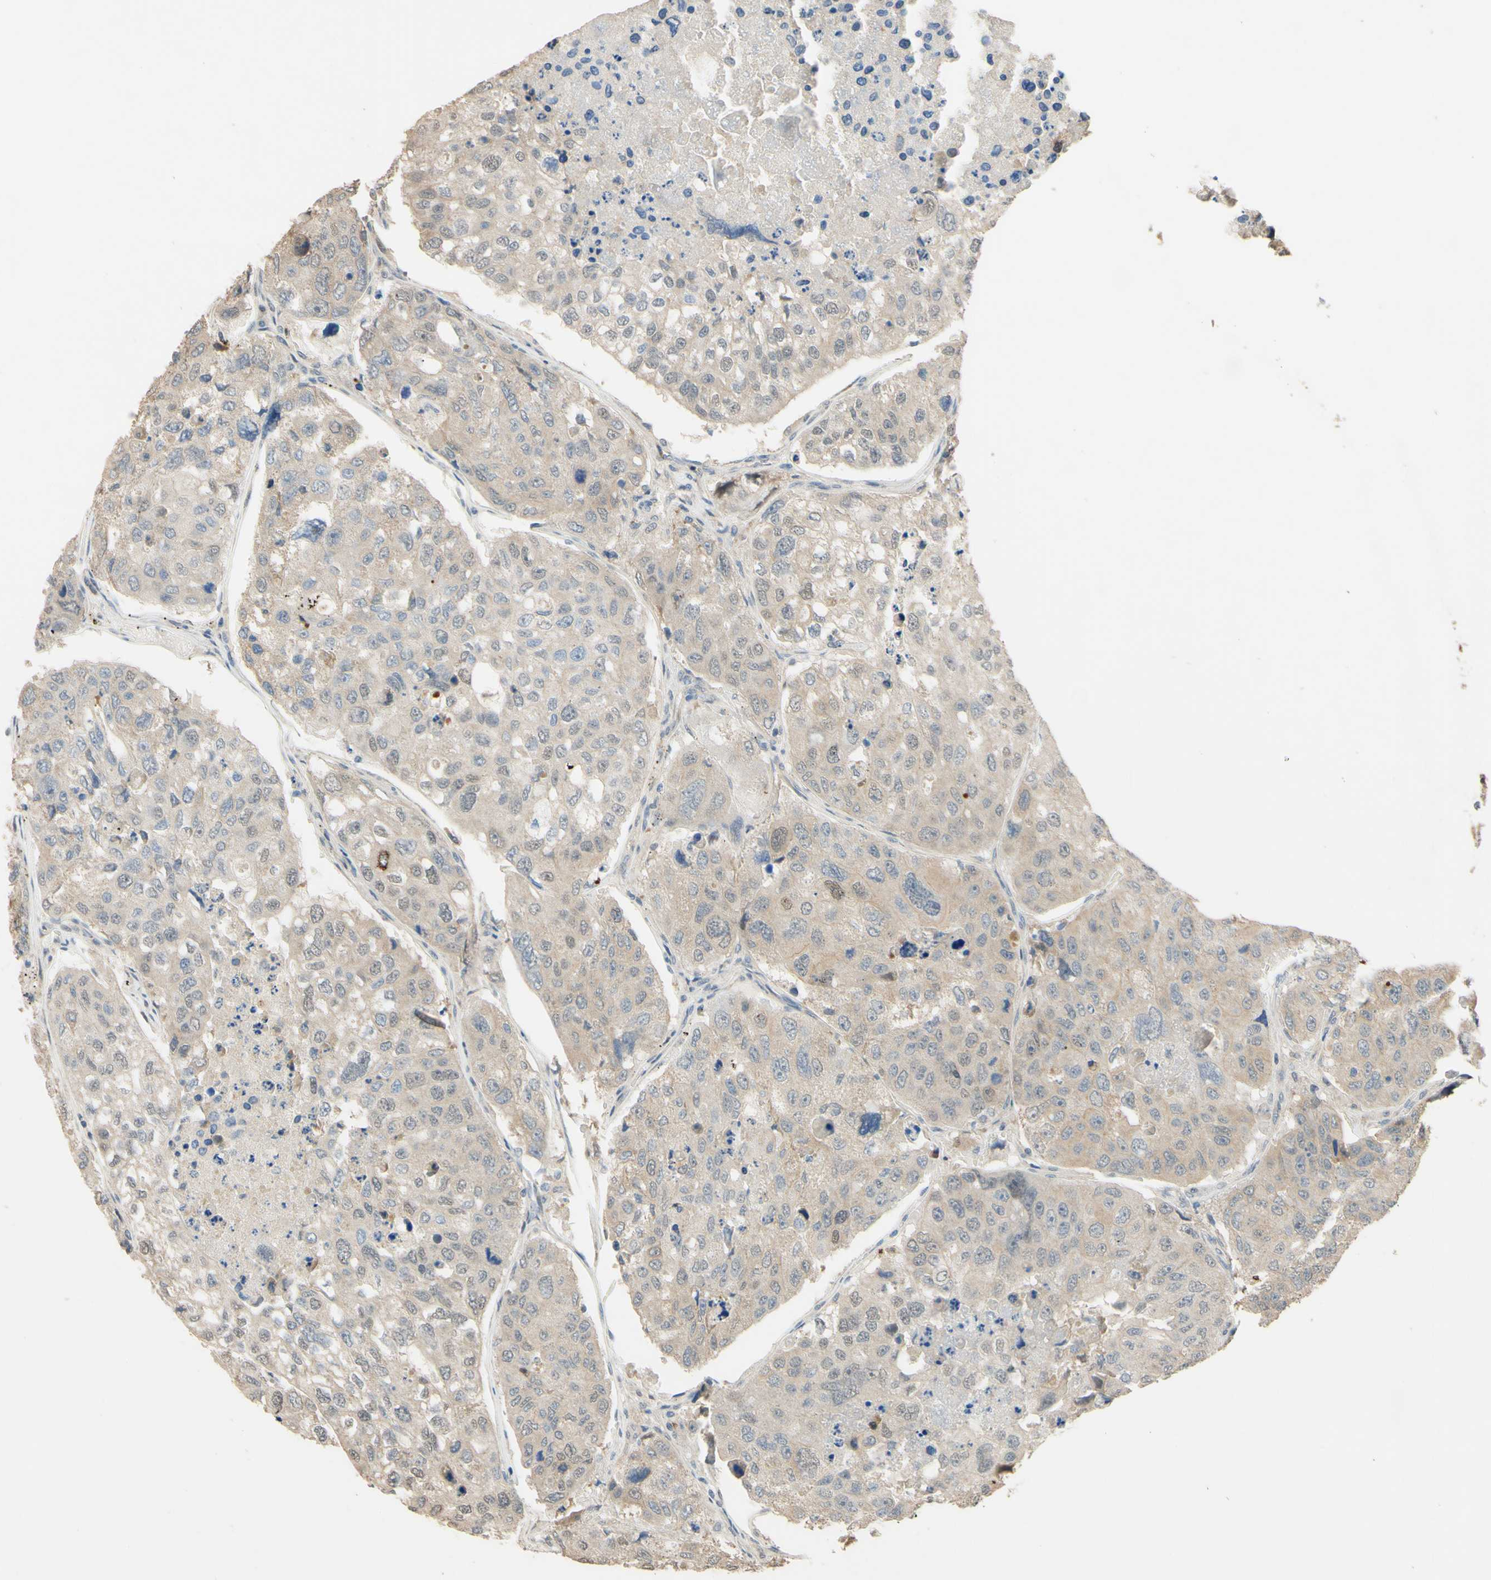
{"staining": {"intensity": "weak", "quantity": ">75%", "location": "cytoplasmic/membranous"}, "tissue": "urothelial cancer", "cell_type": "Tumor cells", "image_type": "cancer", "snomed": [{"axis": "morphology", "description": "Urothelial carcinoma, High grade"}, {"axis": "topography", "description": "Lymph node"}, {"axis": "topography", "description": "Urinary bladder"}], "caption": "Protein staining of urothelial carcinoma (high-grade) tissue exhibits weak cytoplasmic/membranous staining in about >75% of tumor cells.", "gene": "SMIM19", "patient": {"sex": "male", "age": 51}}